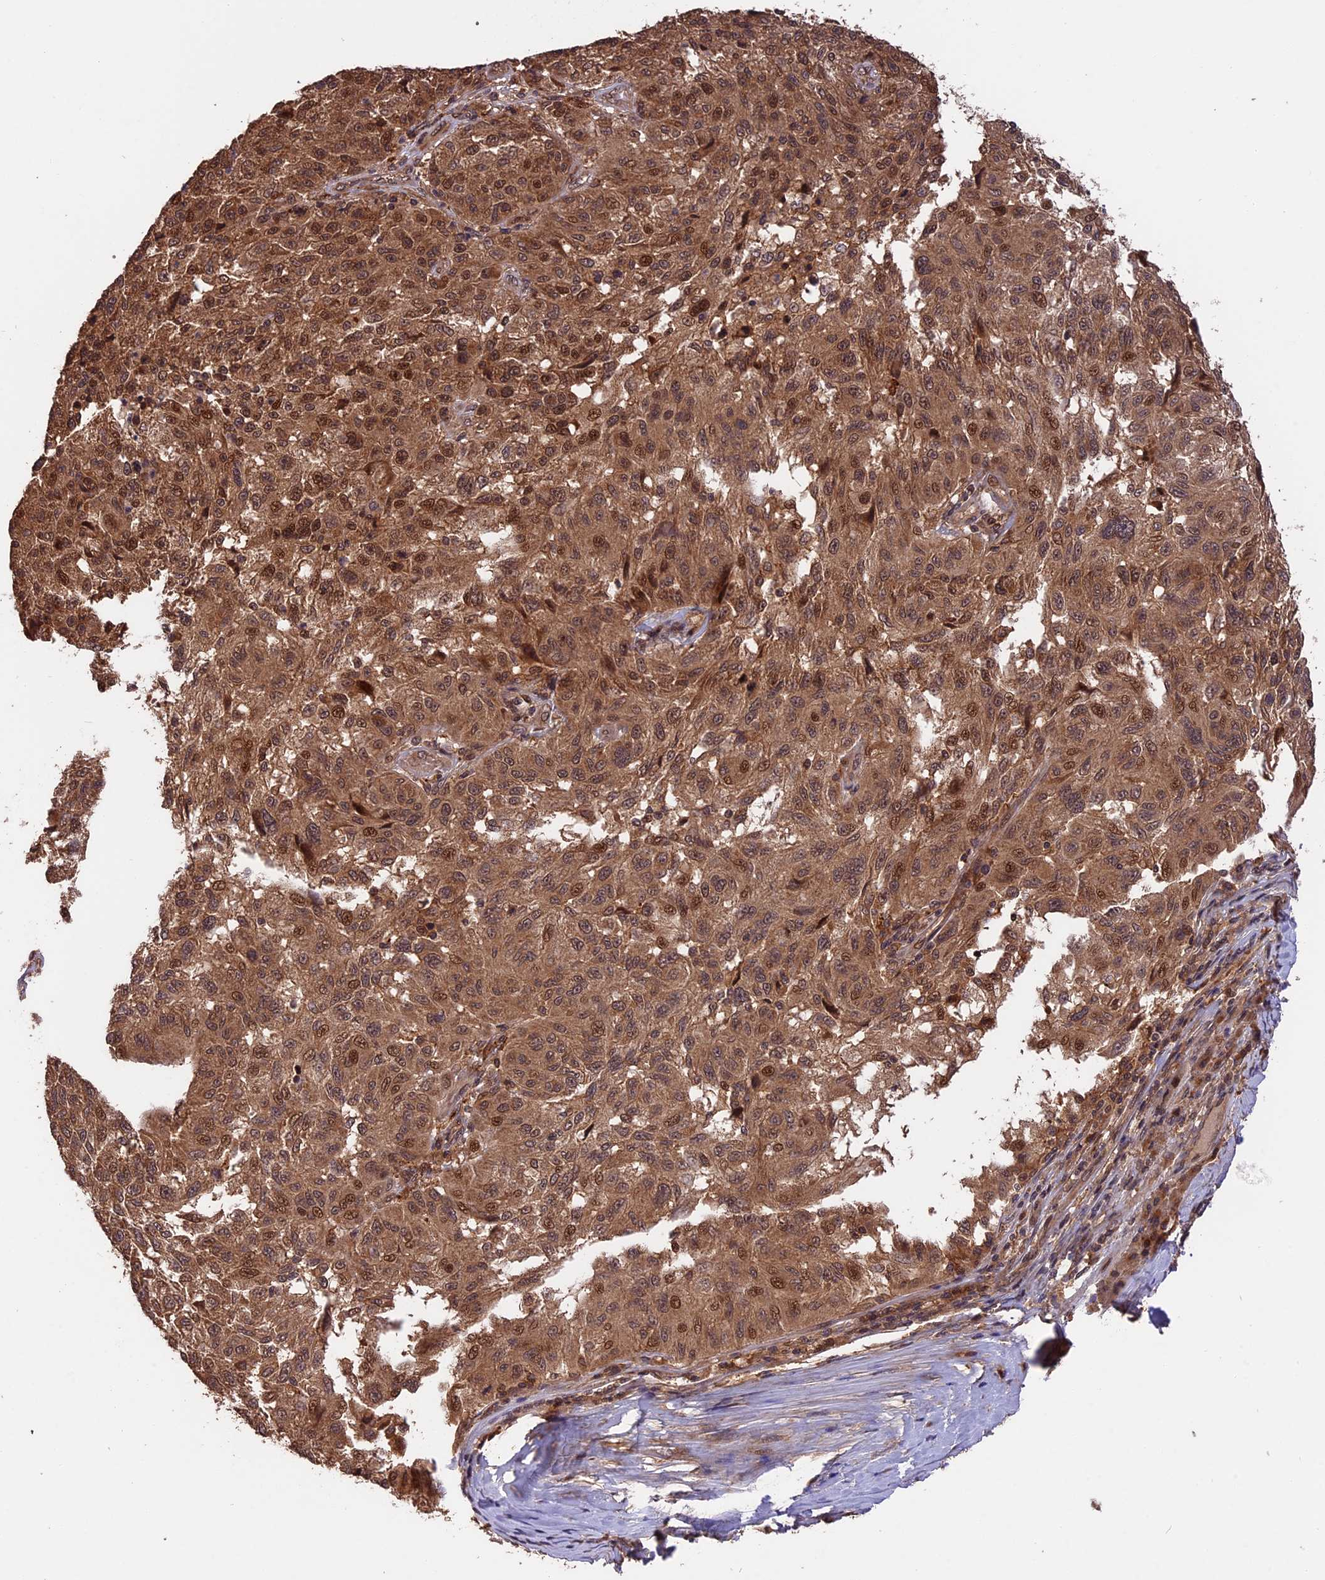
{"staining": {"intensity": "moderate", "quantity": ">75%", "location": "cytoplasmic/membranous,nuclear"}, "tissue": "melanoma", "cell_type": "Tumor cells", "image_type": "cancer", "snomed": [{"axis": "morphology", "description": "Malignant melanoma, NOS"}, {"axis": "topography", "description": "Skin"}], "caption": "Immunohistochemical staining of melanoma shows moderate cytoplasmic/membranous and nuclear protein staining in about >75% of tumor cells. (DAB (3,3'-diaminobenzidine) IHC, brown staining for protein, blue staining for nuclei).", "gene": "ESCO1", "patient": {"sex": "male", "age": 53}}